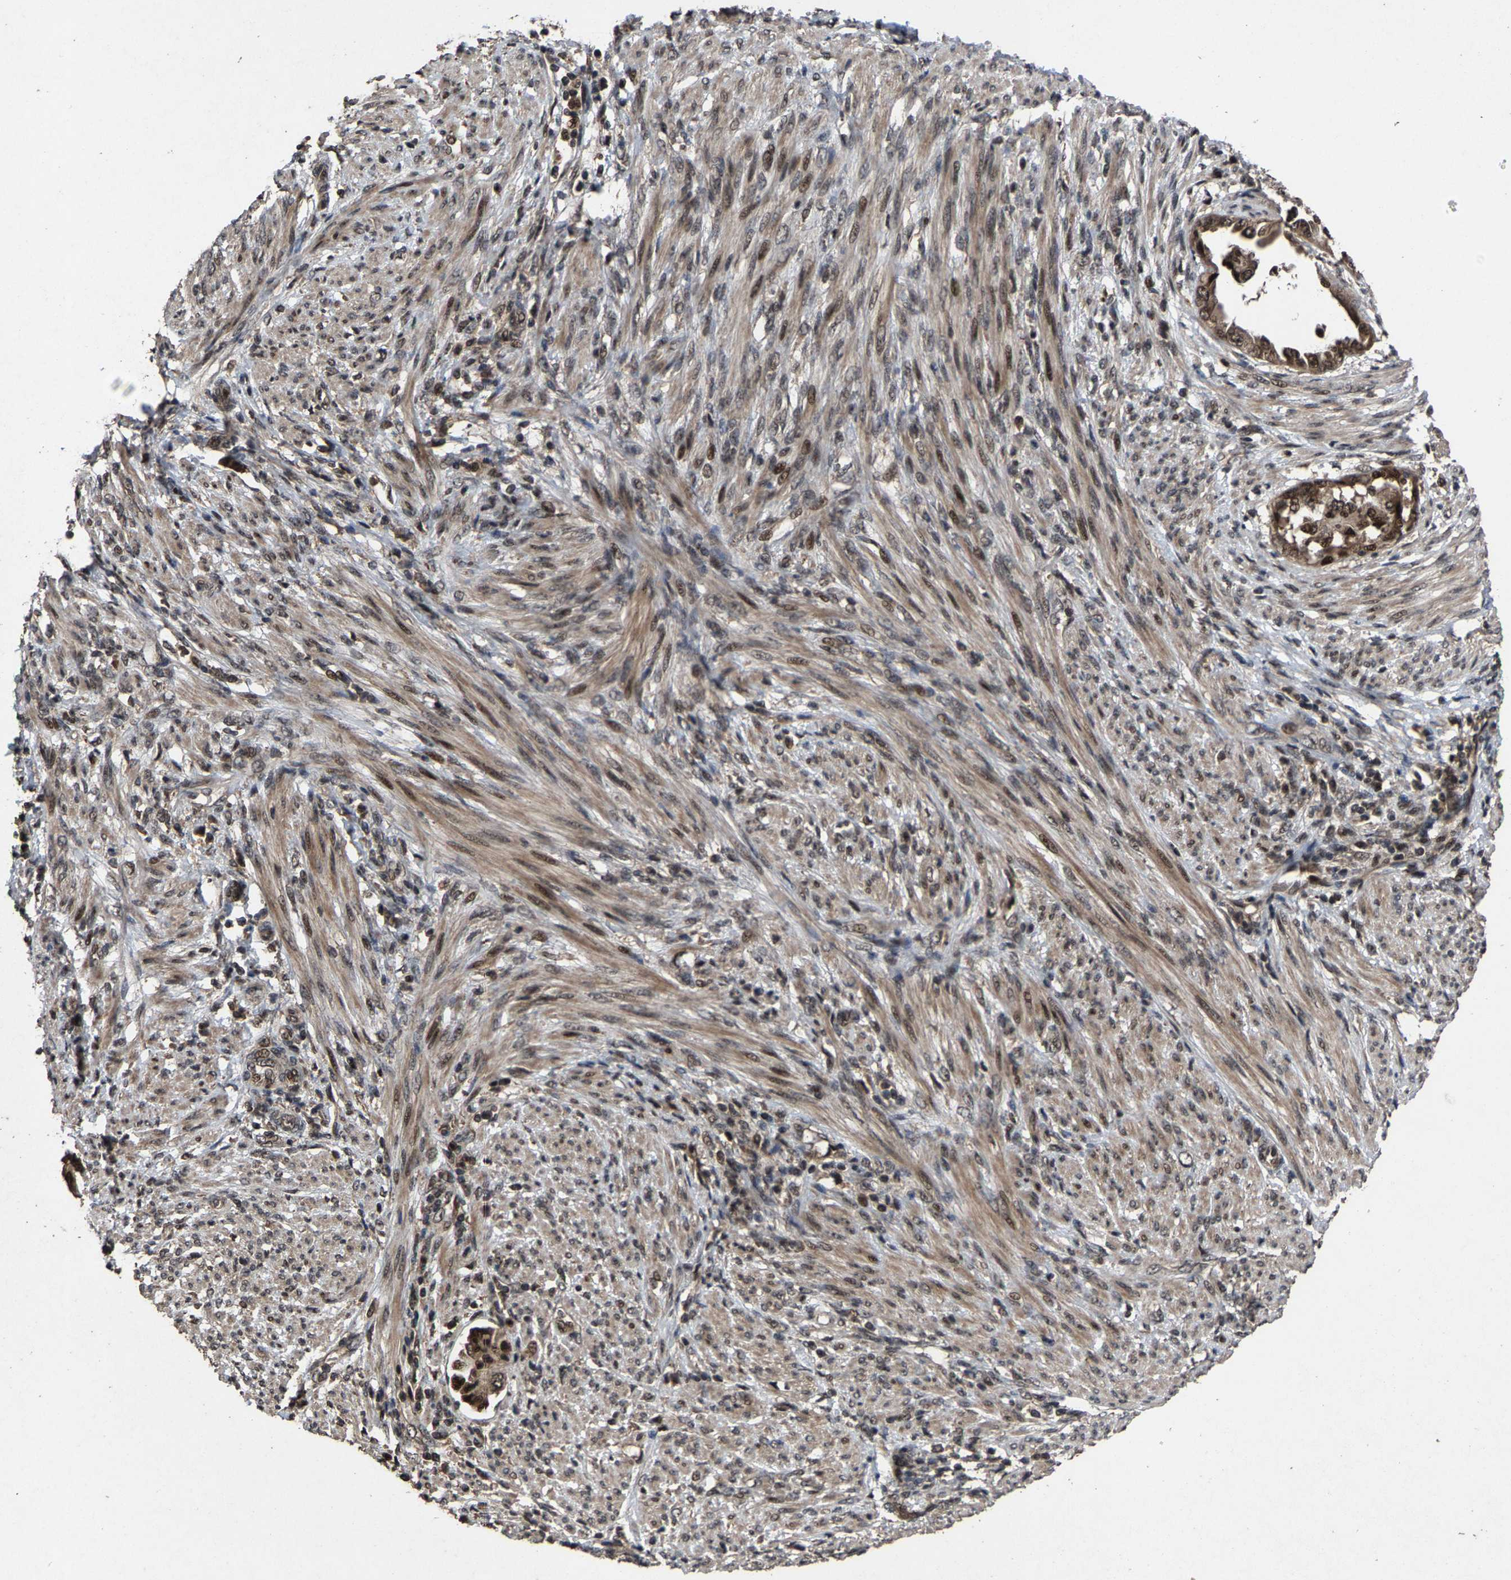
{"staining": {"intensity": "moderate", "quantity": ">75%", "location": "cytoplasmic/membranous,nuclear"}, "tissue": "endometrial cancer", "cell_type": "Tumor cells", "image_type": "cancer", "snomed": [{"axis": "morphology", "description": "Adenocarcinoma, NOS"}, {"axis": "topography", "description": "Endometrium"}], "caption": "This photomicrograph reveals adenocarcinoma (endometrial) stained with immunohistochemistry to label a protein in brown. The cytoplasmic/membranous and nuclear of tumor cells show moderate positivity for the protein. Nuclei are counter-stained blue.", "gene": "HAUS6", "patient": {"sex": "female", "age": 85}}